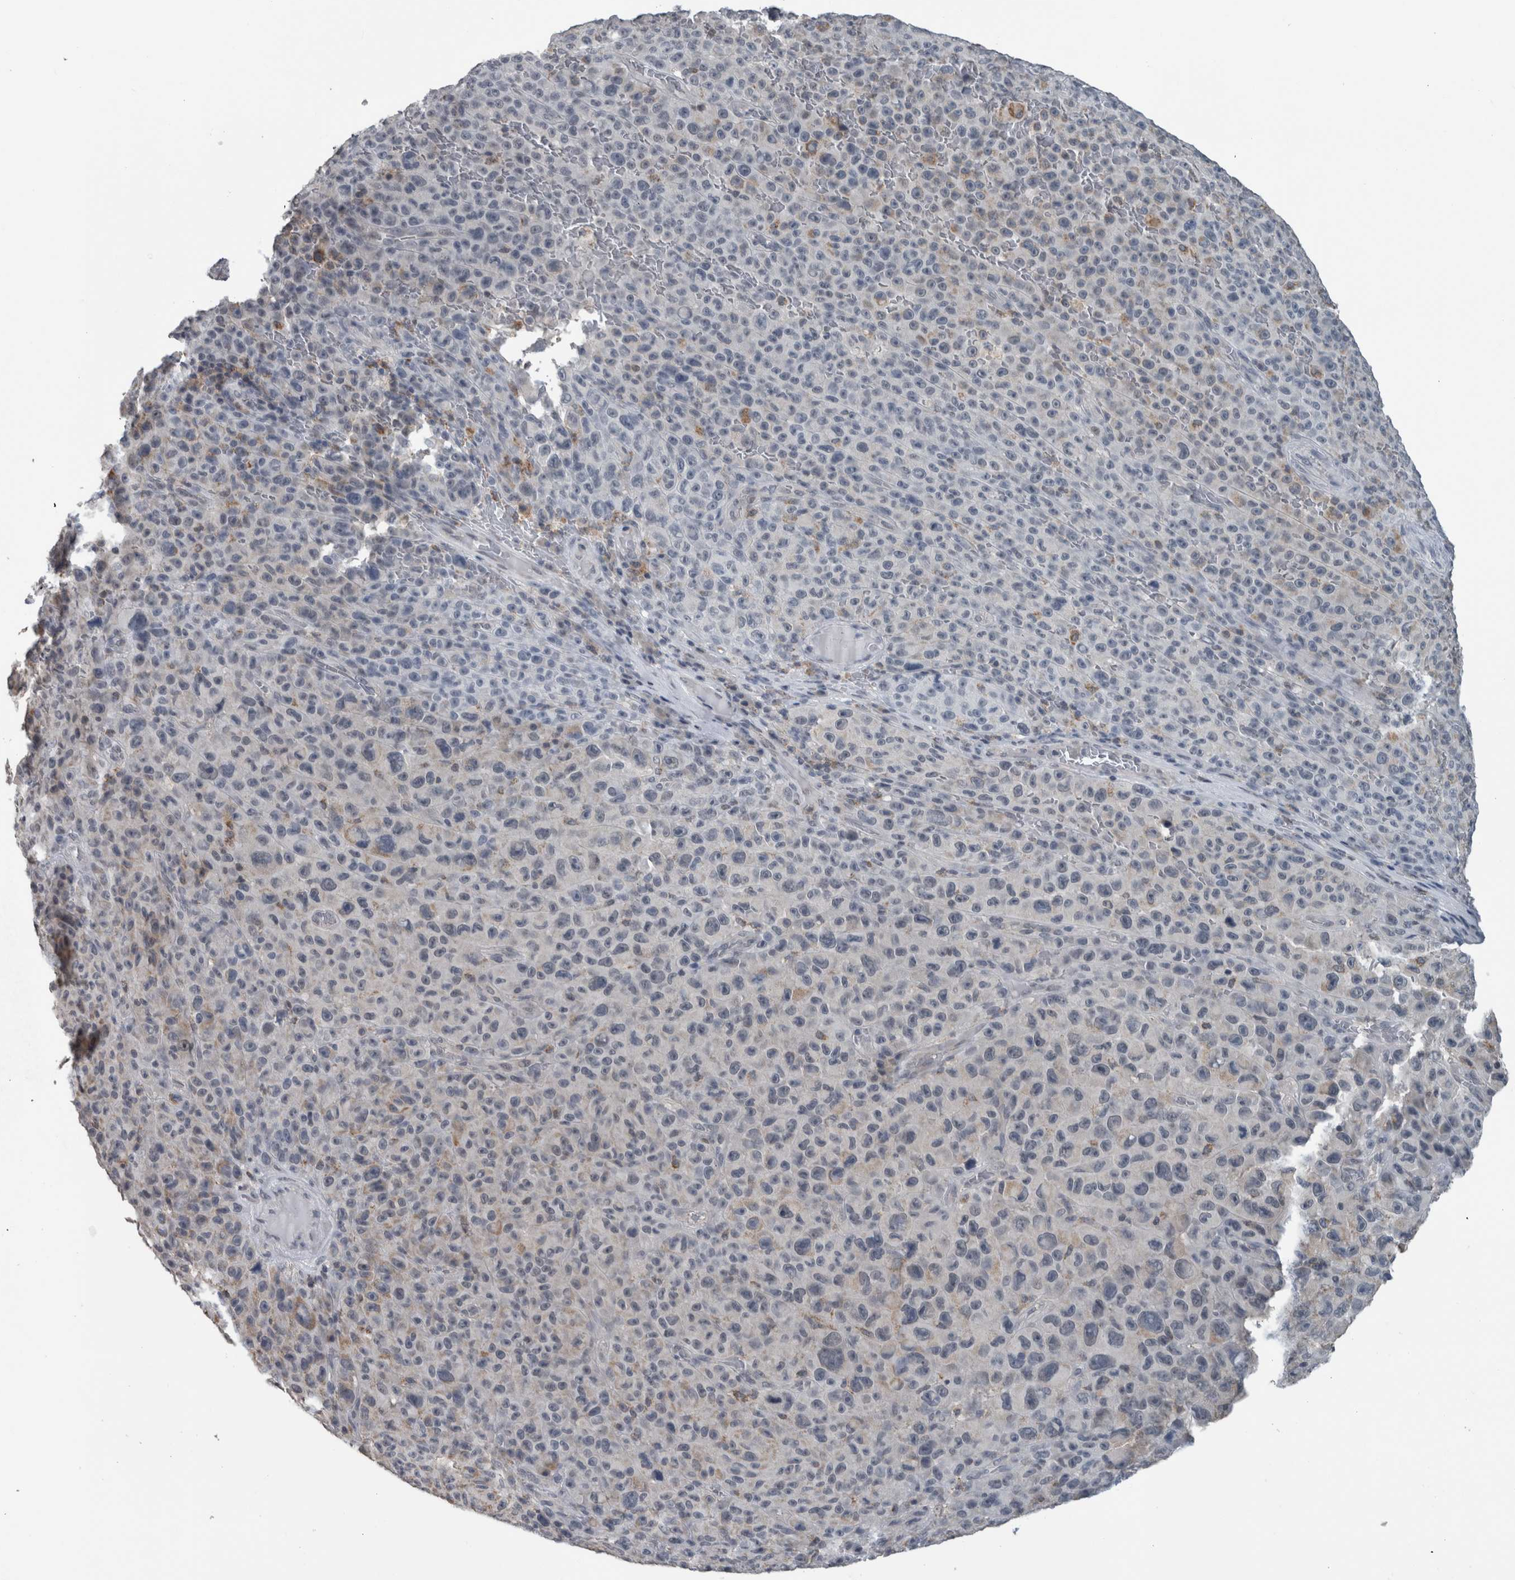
{"staining": {"intensity": "negative", "quantity": "none", "location": "none"}, "tissue": "melanoma", "cell_type": "Tumor cells", "image_type": "cancer", "snomed": [{"axis": "morphology", "description": "Malignant melanoma, NOS"}, {"axis": "topography", "description": "Skin"}], "caption": "Tumor cells are negative for brown protein staining in malignant melanoma.", "gene": "ACSF2", "patient": {"sex": "female", "age": 82}}